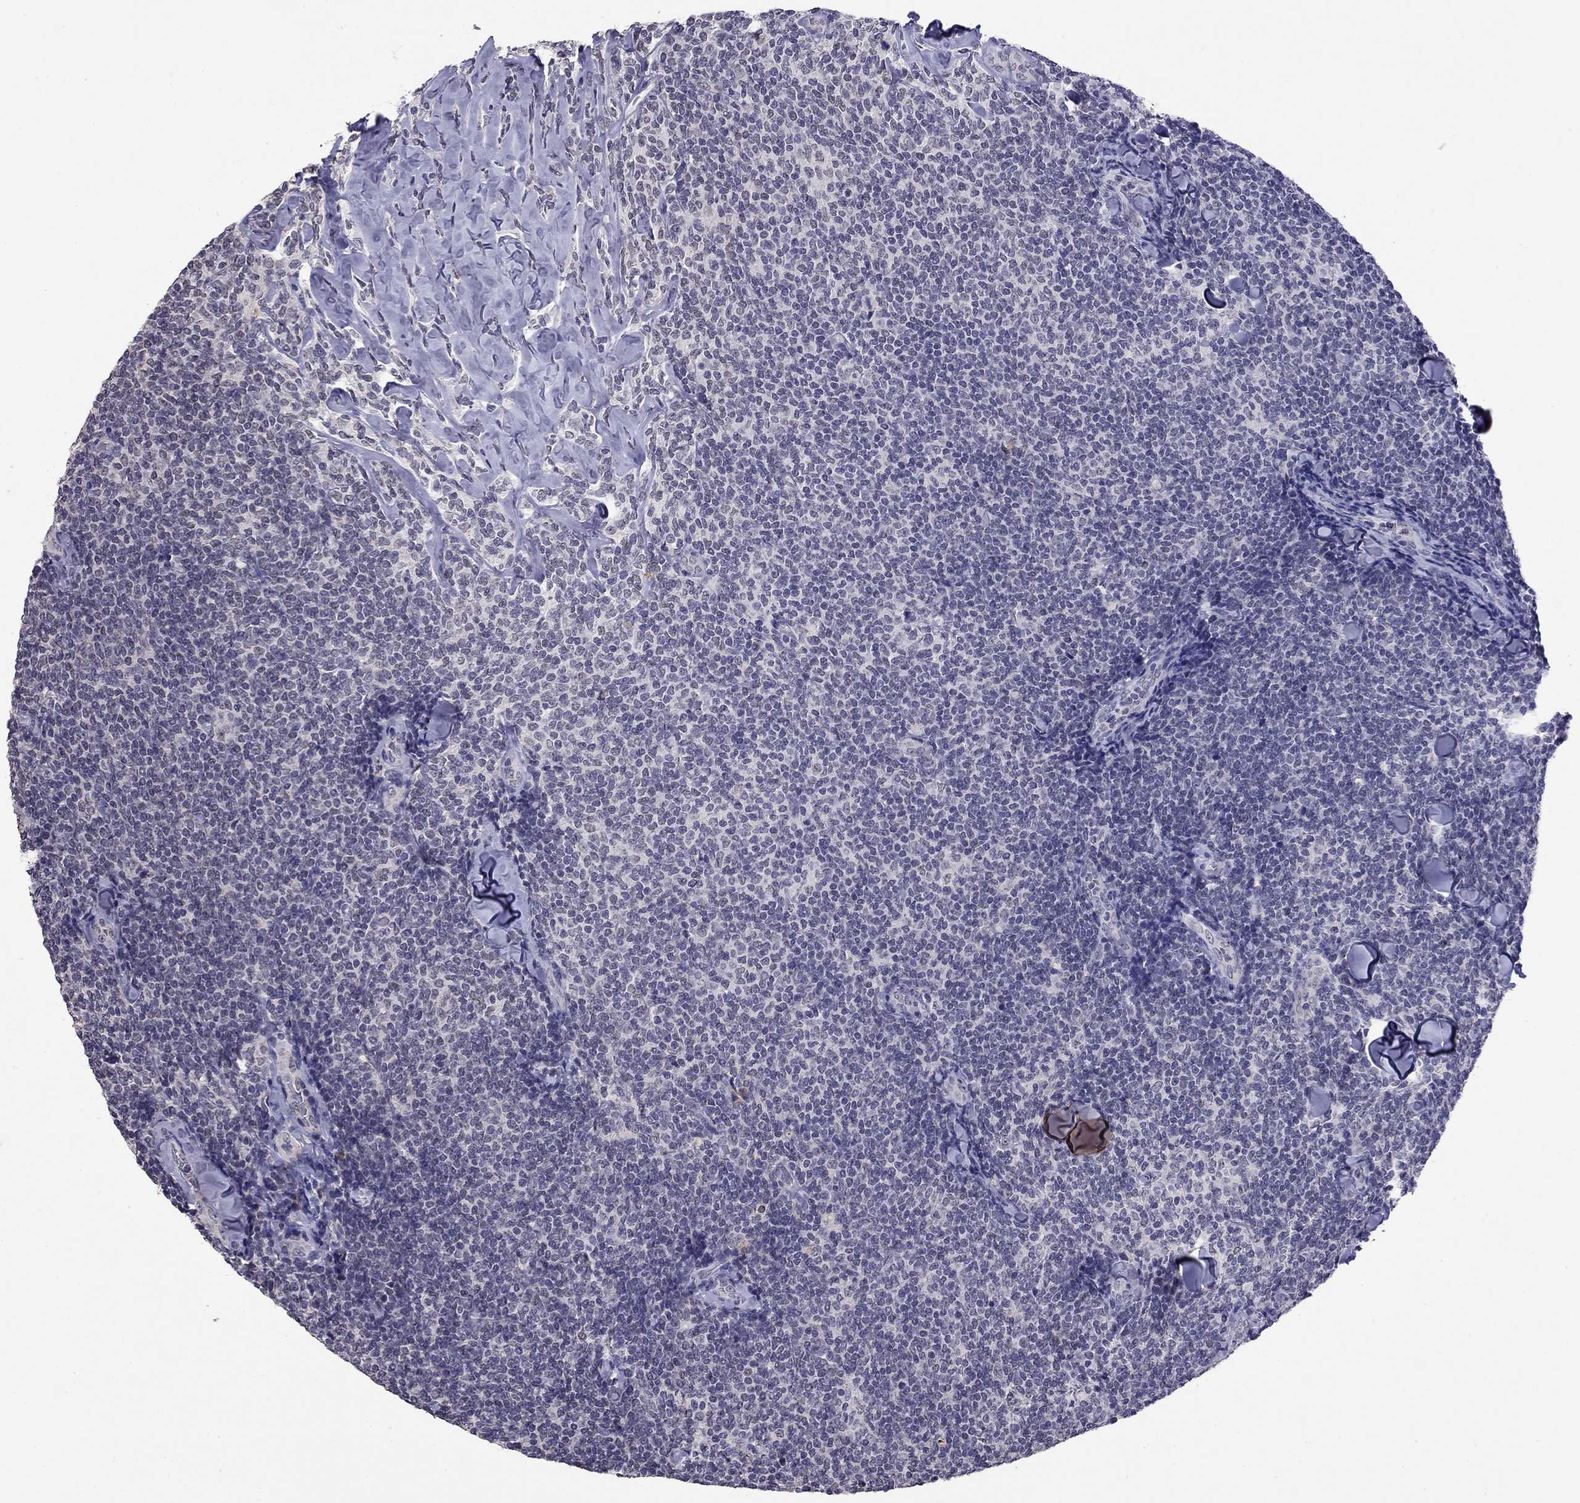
{"staining": {"intensity": "negative", "quantity": "none", "location": "none"}, "tissue": "lymphoma", "cell_type": "Tumor cells", "image_type": "cancer", "snomed": [{"axis": "morphology", "description": "Malignant lymphoma, non-Hodgkin's type, Low grade"}, {"axis": "topography", "description": "Lymph node"}], "caption": "Tumor cells show no significant staining in low-grade malignant lymphoma, non-Hodgkin's type.", "gene": "WNK3", "patient": {"sex": "female", "age": 56}}